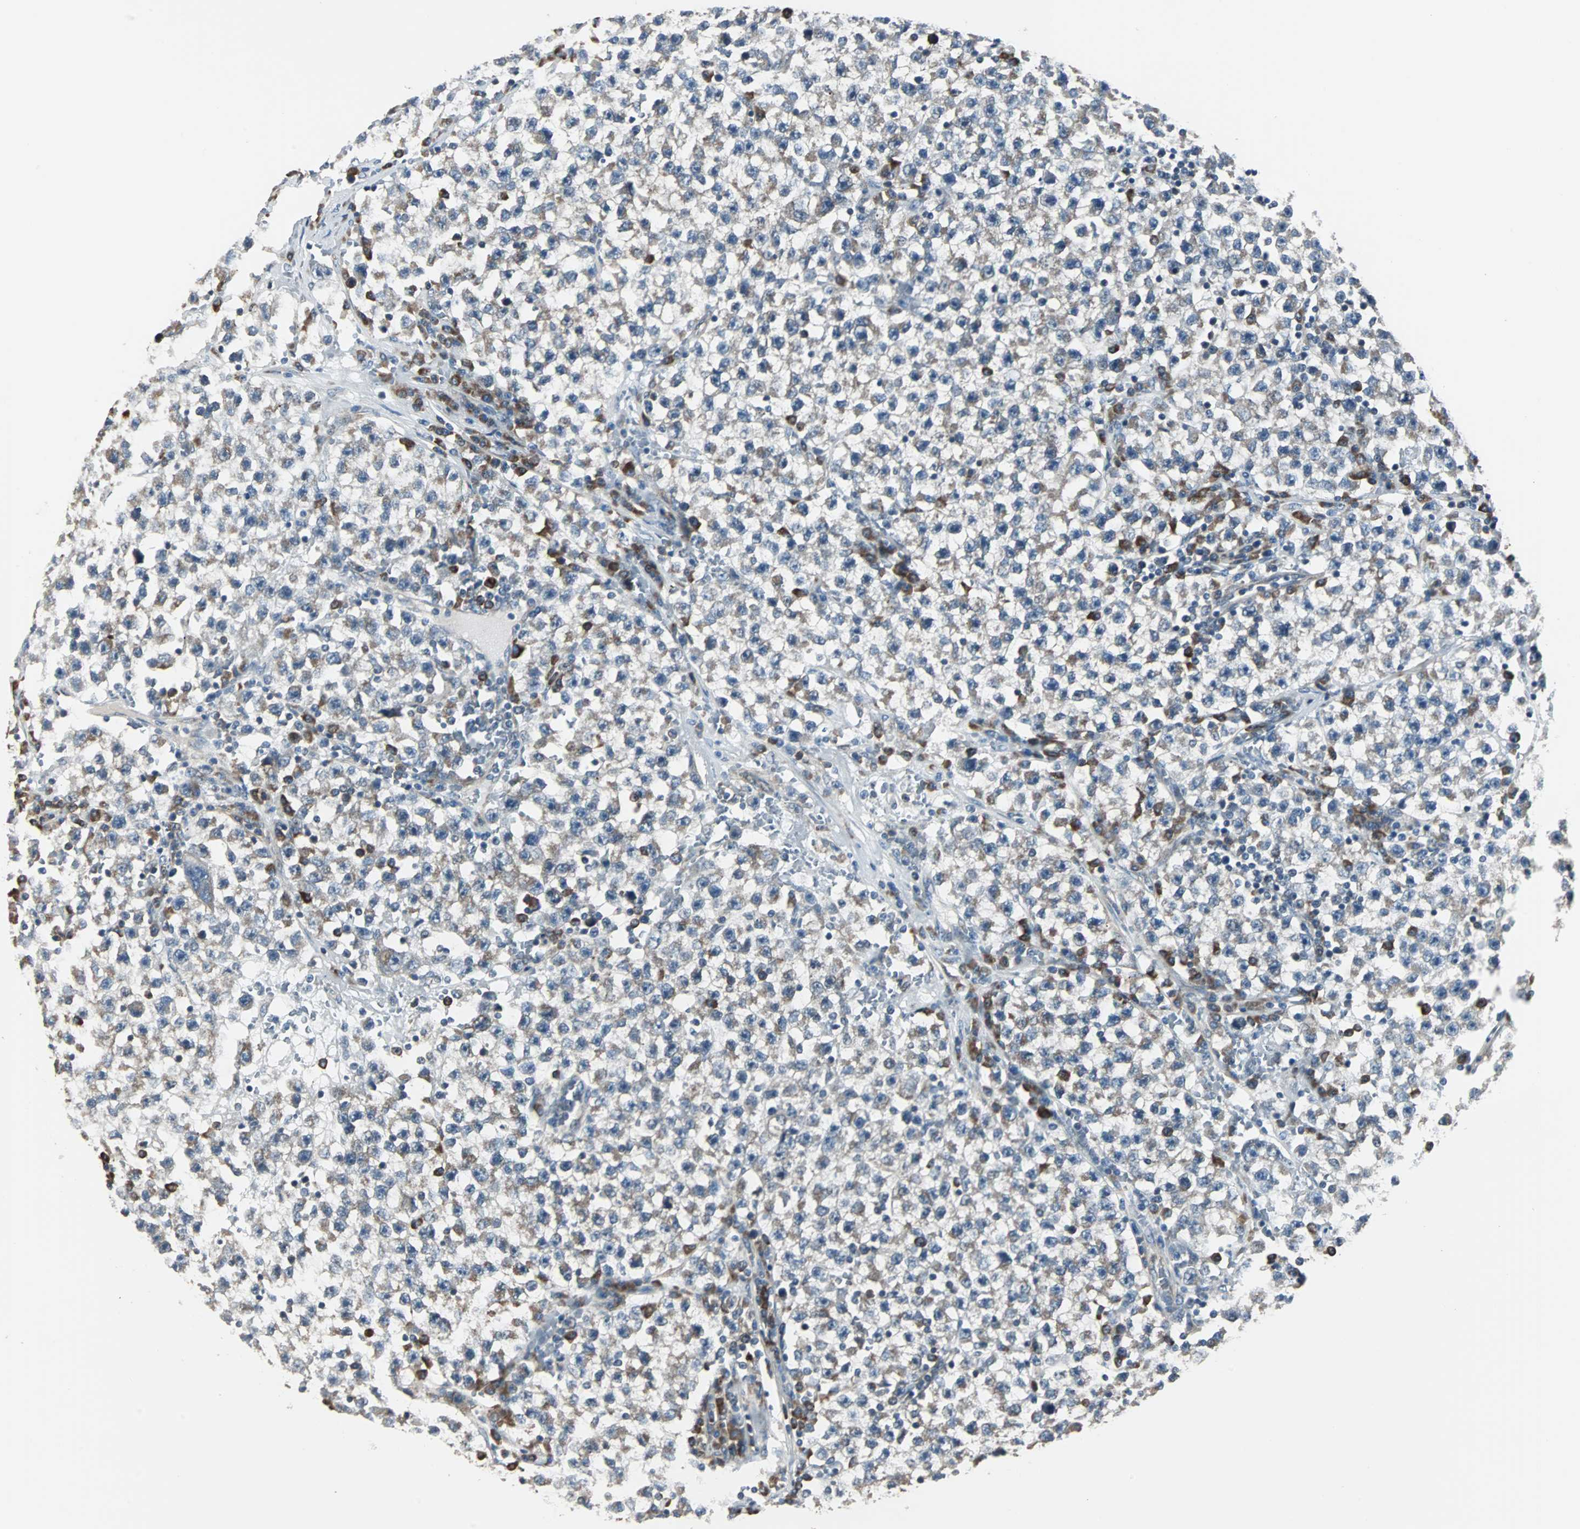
{"staining": {"intensity": "weak", "quantity": "25%-75%", "location": "cytoplasmic/membranous"}, "tissue": "testis cancer", "cell_type": "Tumor cells", "image_type": "cancer", "snomed": [{"axis": "morphology", "description": "Seminoma, NOS"}, {"axis": "topography", "description": "Testis"}], "caption": "Immunohistochemistry (IHC) of human testis seminoma displays low levels of weak cytoplasmic/membranous positivity in about 25%-75% of tumor cells. The protein is stained brown, and the nuclei are stained in blue (DAB (3,3'-diaminobenzidine) IHC with brightfield microscopy, high magnification).", "gene": "CHP1", "patient": {"sex": "male", "age": 22}}